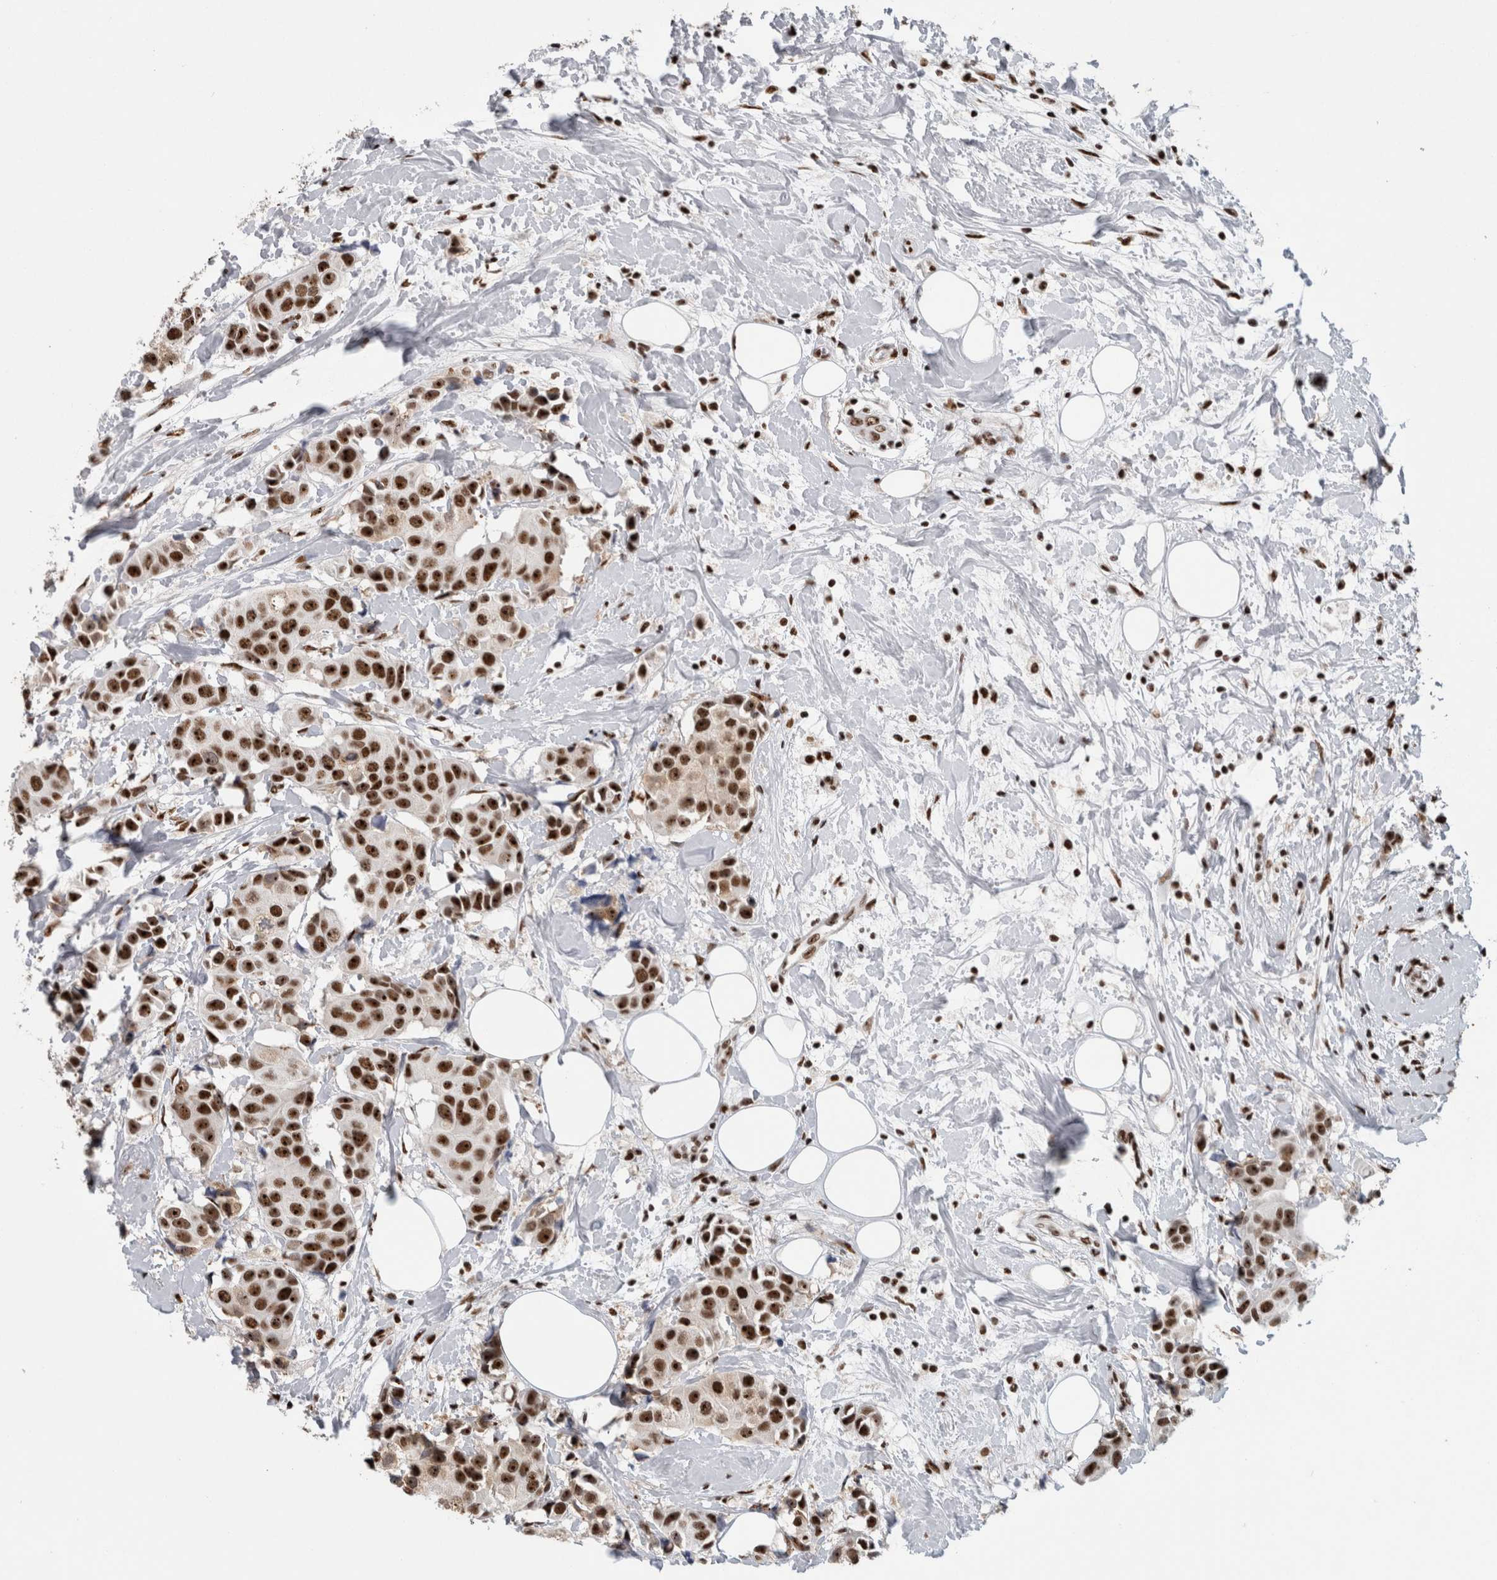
{"staining": {"intensity": "strong", "quantity": ">75%", "location": "nuclear"}, "tissue": "breast cancer", "cell_type": "Tumor cells", "image_type": "cancer", "snomed": [{"axis": "morphology", "description": "Normal tissue, NOS"}, {"axis": "morphology", "description": "Duct carcinoma"}, {"axis": "topography", "description": "Breast"}], "caption": "A high-resolution photomicrograph shows immunohistochemistry staining of breast infiltrating ductal carcinoma, which demonstrates strong nuclear positivity in approximately >75% of tumor cells.", "gene": "NCL", "patient": {"sex": "female", "age": 39}}